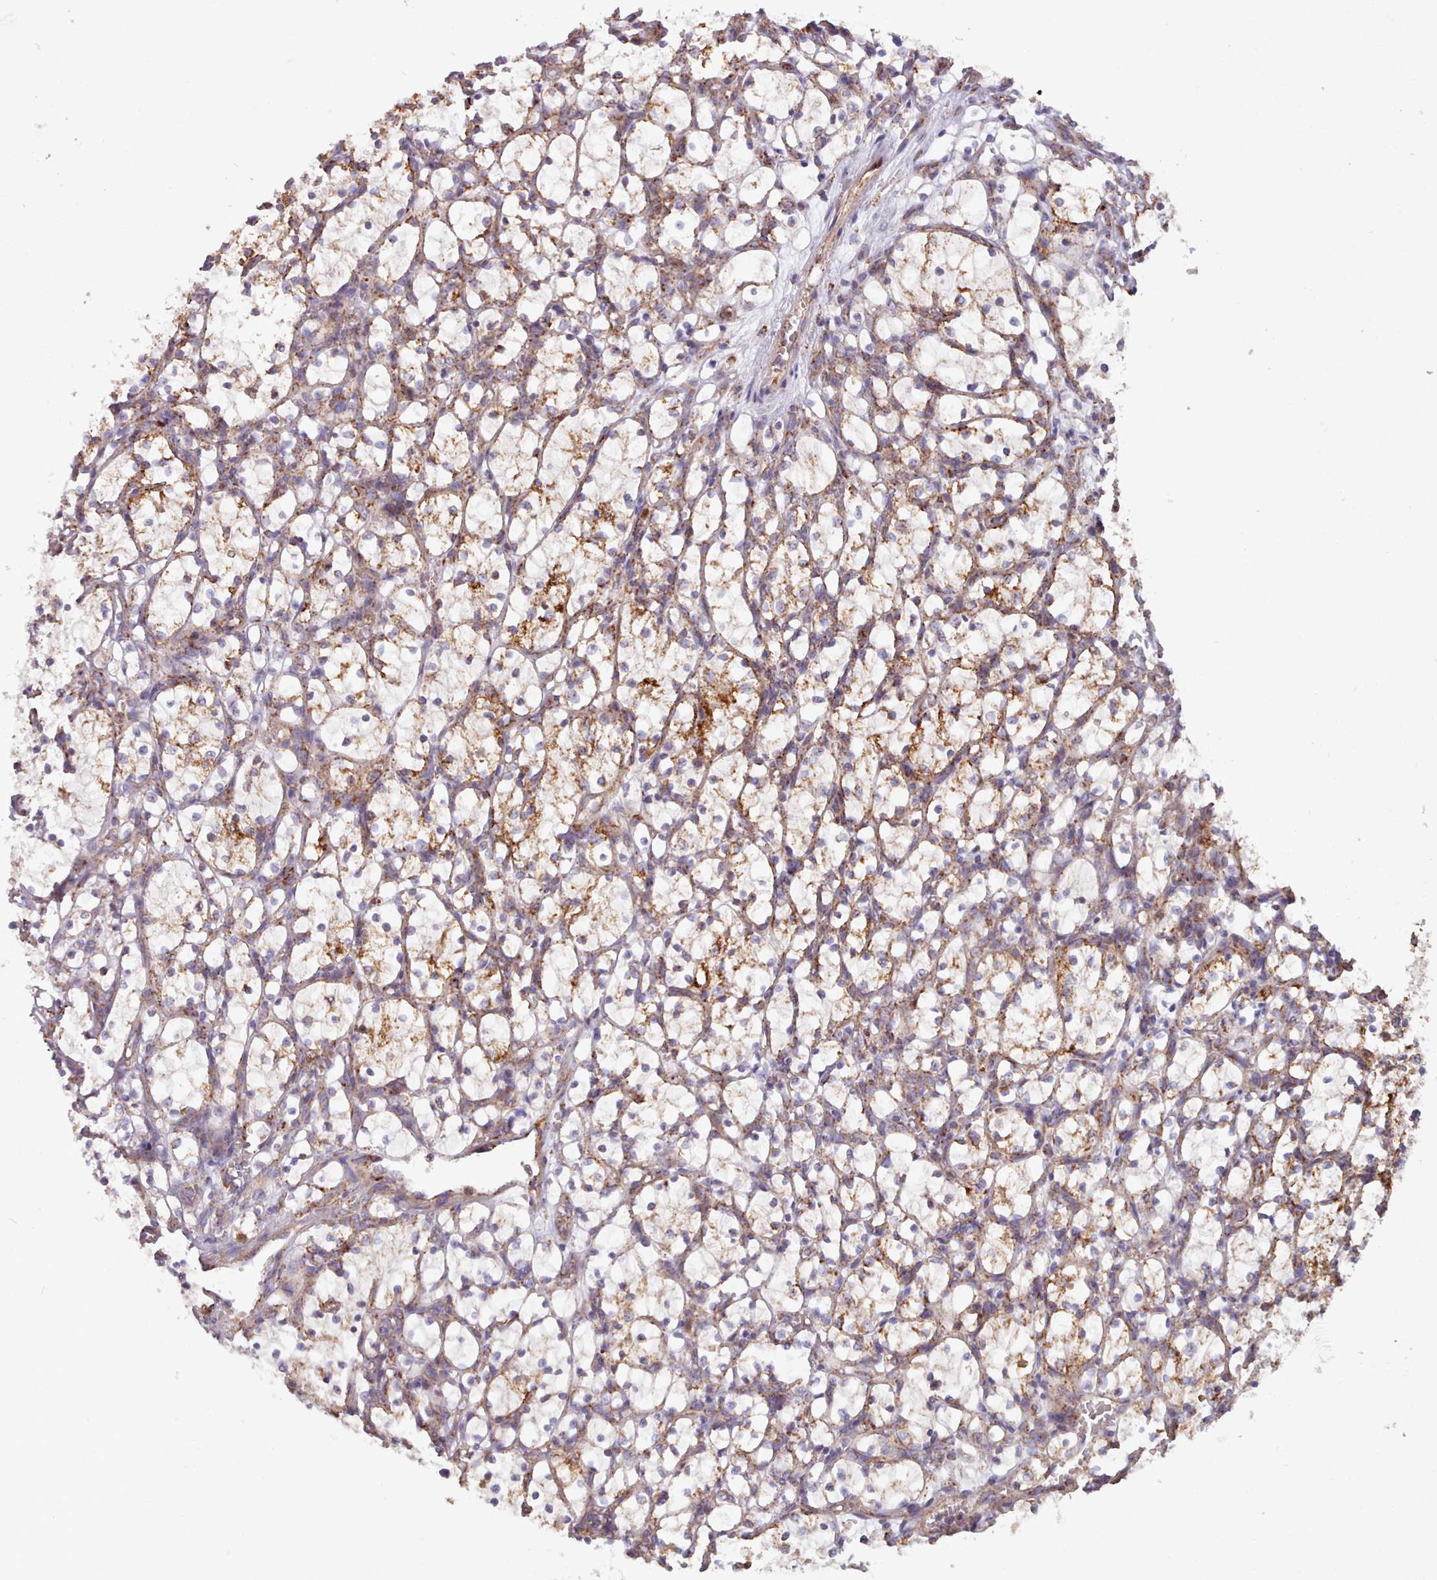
{"staining": {"intensity": "moderate", "quantity": "25%-75%", "location": "cytoplasmic/membranous"}, "tissue": "renal cancer", "cell_type": "Tumor cells", "image_type": "cancer", "snomed": [{"axis": "morphology", "description": "Adenocarcinoma, NOS"}, {"axis": "topography", "description": "Kidney"}], "caption": "IHC of human renal cancer reveals medium levels of moderate cytoplasmic/membranous expression in about 25%-75% of tumor cells.", "gene": "HSDL2", "patient": {"sex": "female", "age": 69}}